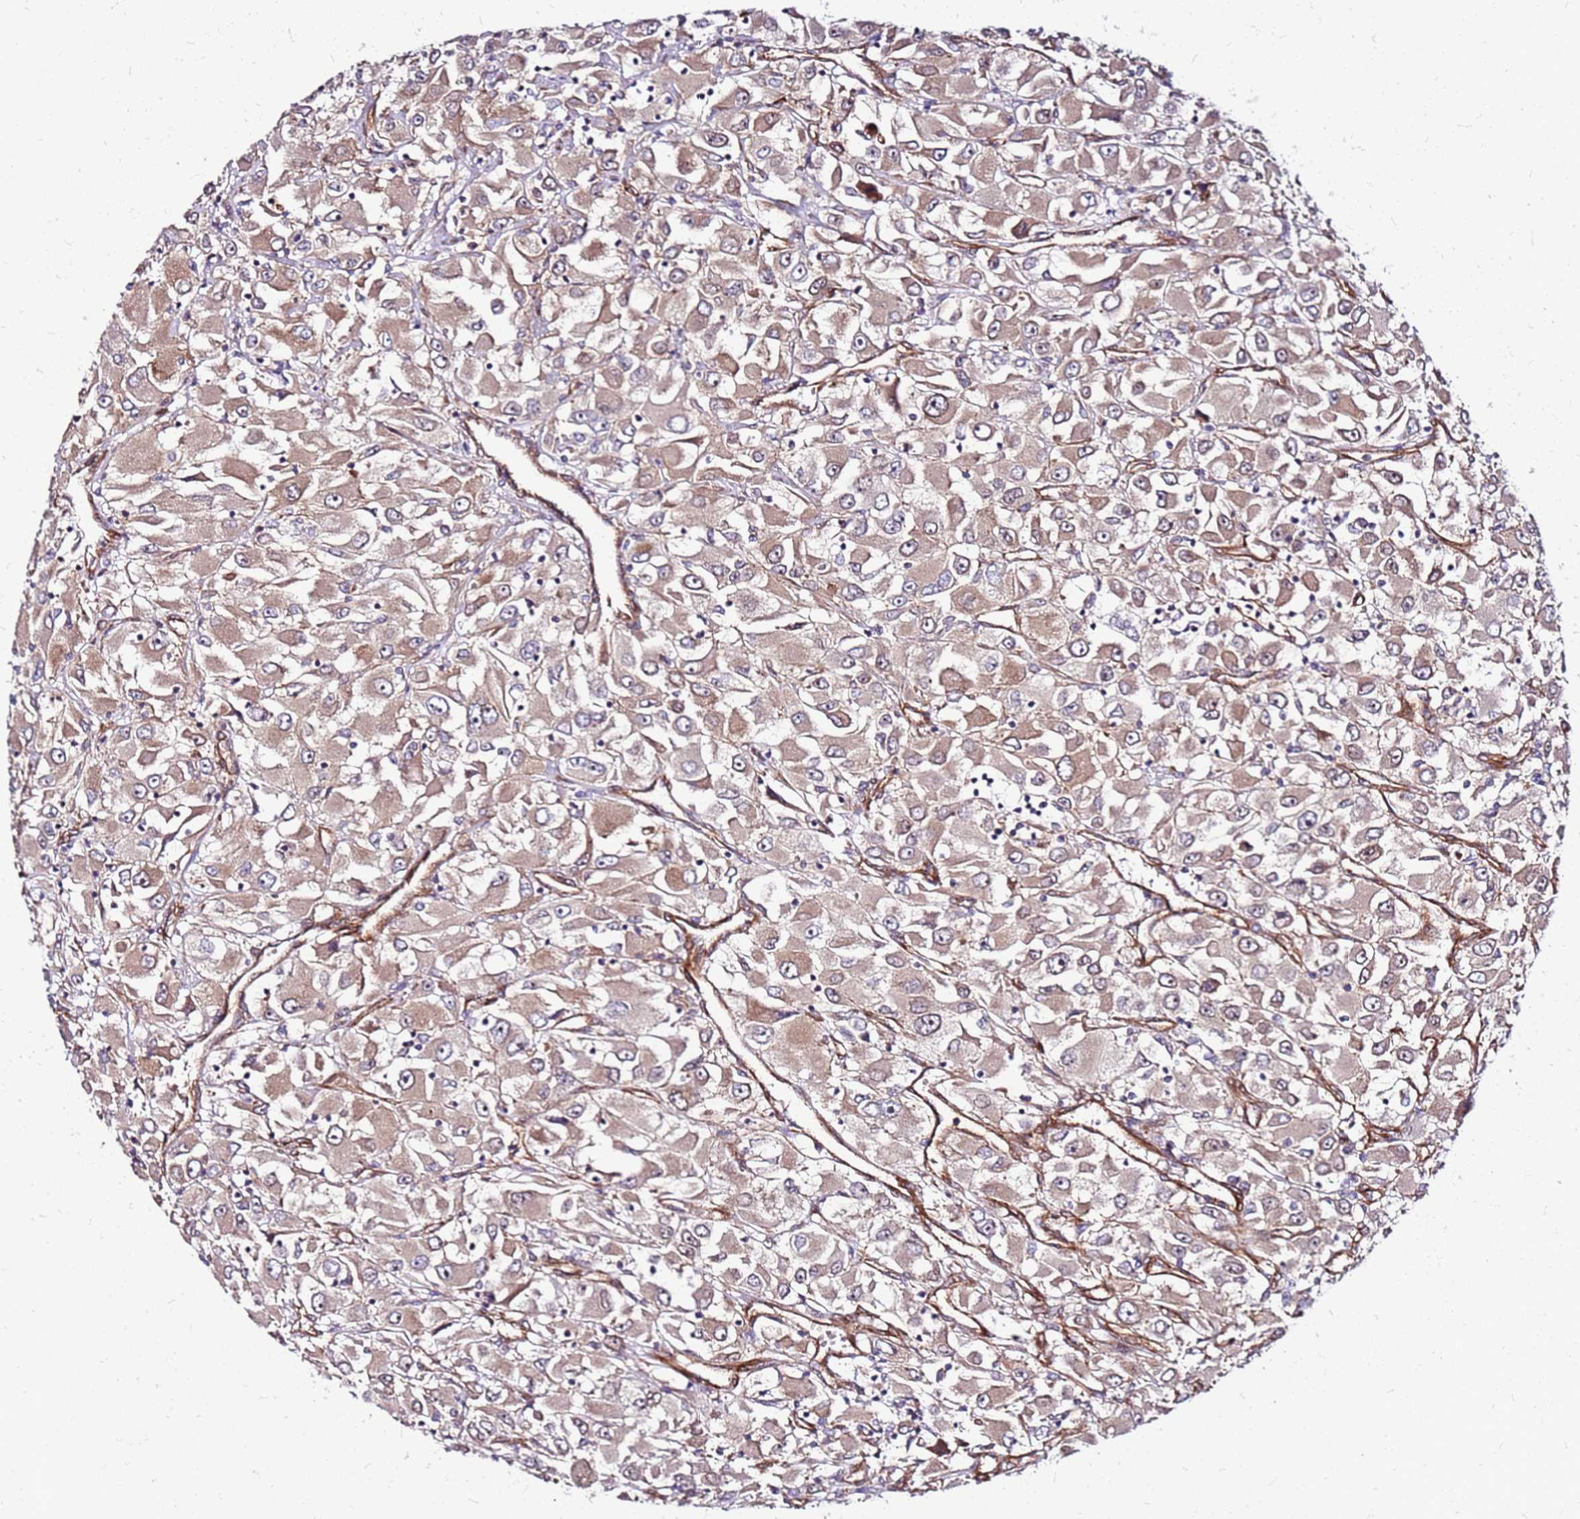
{"staining": {"intensity": "moderate", "quantity": "25%-75%", "location": "cytoplasmic/membranous"}, "tissue": "renal cancer", "cell_type": "Tumor cells", "image_type": "cancer", "snomed": [{"axis": "morphology", "description": "Adenocarcinoma, NOS"}, {"axis": "topography", "description": "Kidney"}], "caption": "Brown immunohistochemical staining in human renal cancer (adenocarcinoma) shows moderate cytoplasmic/membranous positivity in about 25%-75% of tumor cells. The protein of interest is stained brown, and the nuclei are stained in blue (DAB (3,3'-diaminobenzidine) IHC with brightfield microscopy, high magnification).", "gene": "TOPAZ1", "patient": {"sex": "female", "age": 52}}